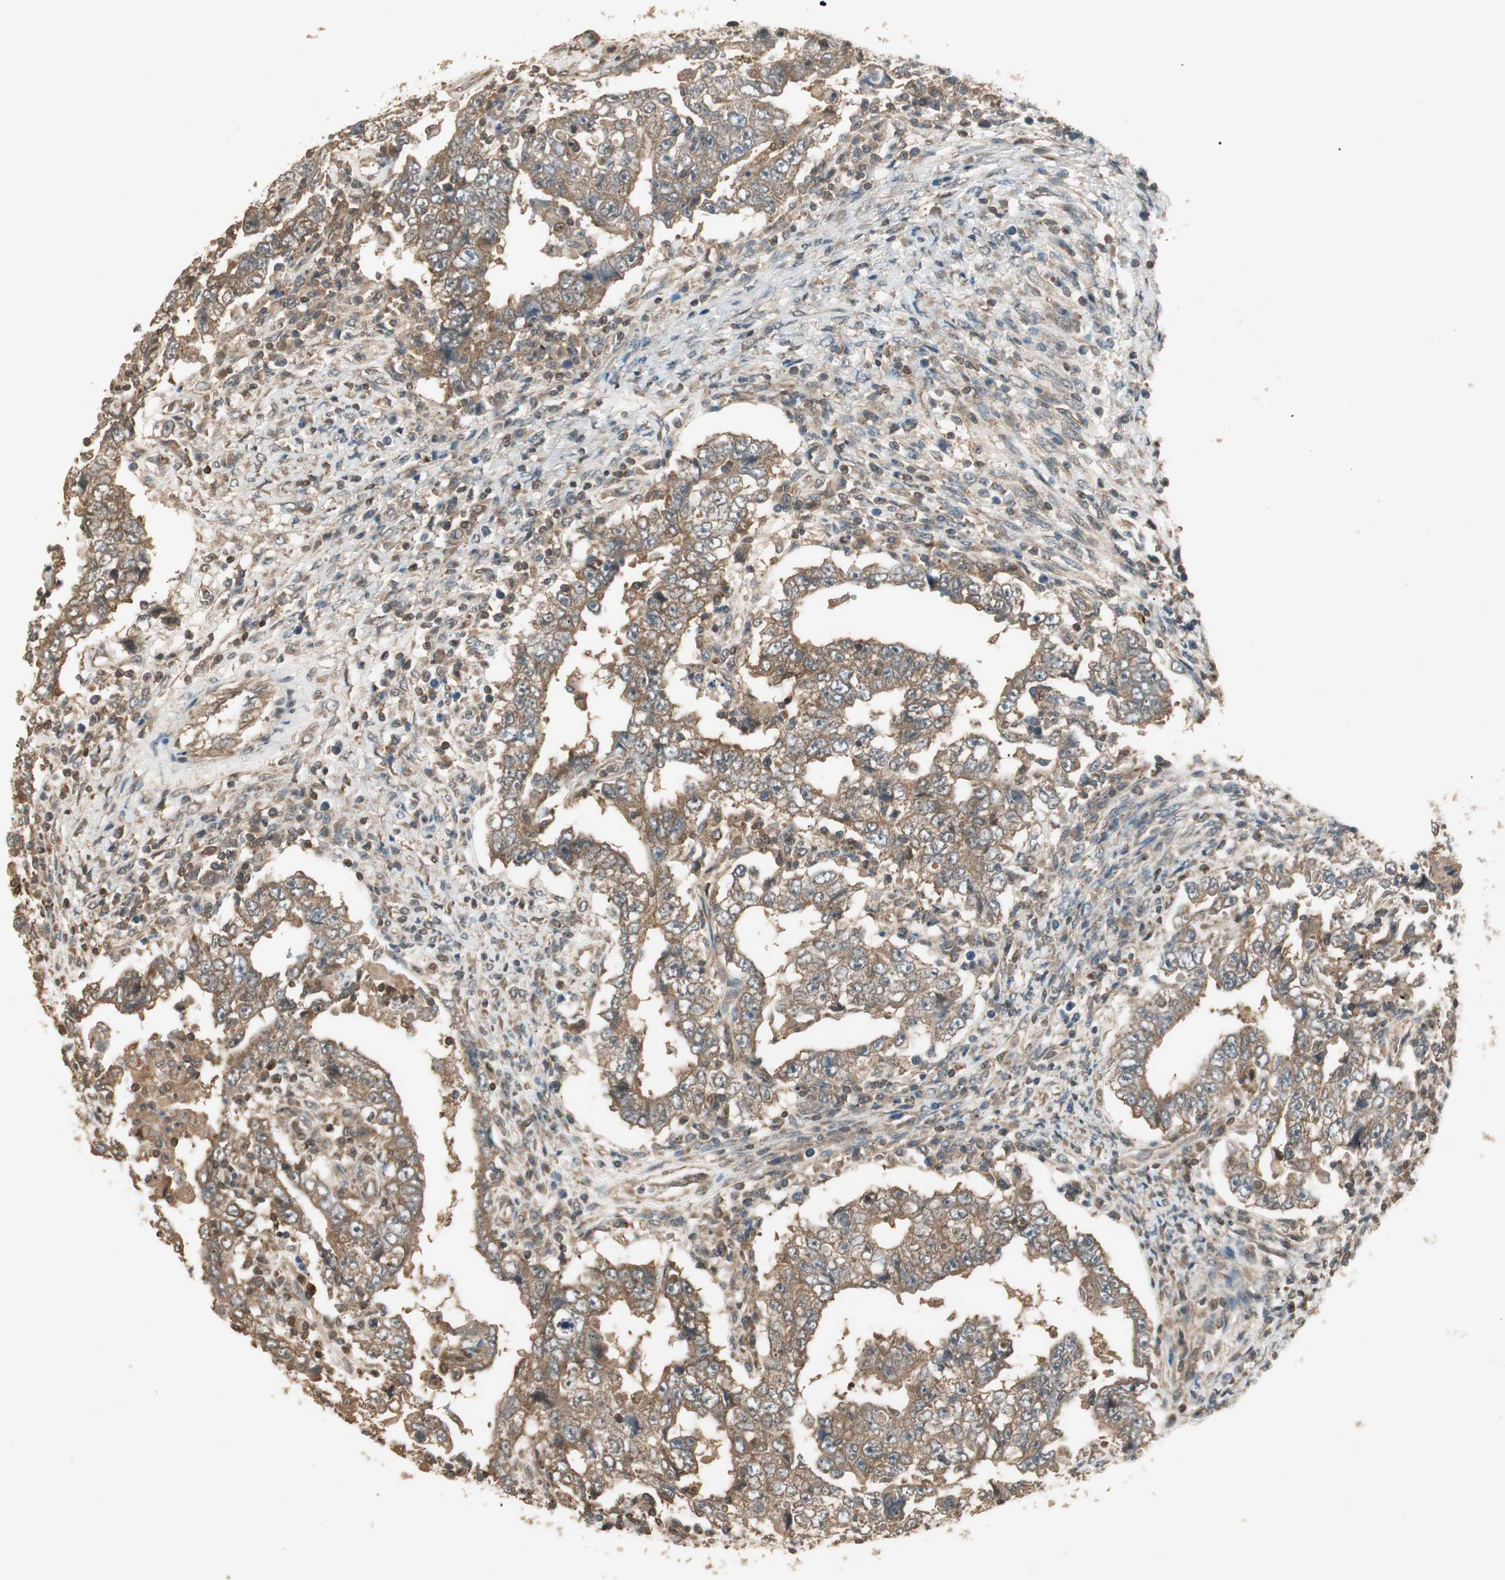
{"staining": {"intensity": "moderate", "quantity": ">75%", "location": "cytoplasmic/membranous"}, "tissue": "testis cancer", "cell_type": "Tumor cells", "image_type": "cancer", "snomed": [{"axis": "morphology", "description": "Carcinoma, Embryonal, NOS"}, {"axis": "topography", "description": "Testis"}], "caption": "IHC staining of testis cancer (embryonal carcinoma), which reveals medium levels of moderate cytoplasmic/membranous positivity in about >75% of tumor cells indicating moderate cytoplasmic/membranous protein staining. The staining was performed using DAB (brown) for protein detection and nuclei were counterstained in hematoxylin (blue).", "gene": "CNOT4", "patient": {"sex": "male", "age": 26}}